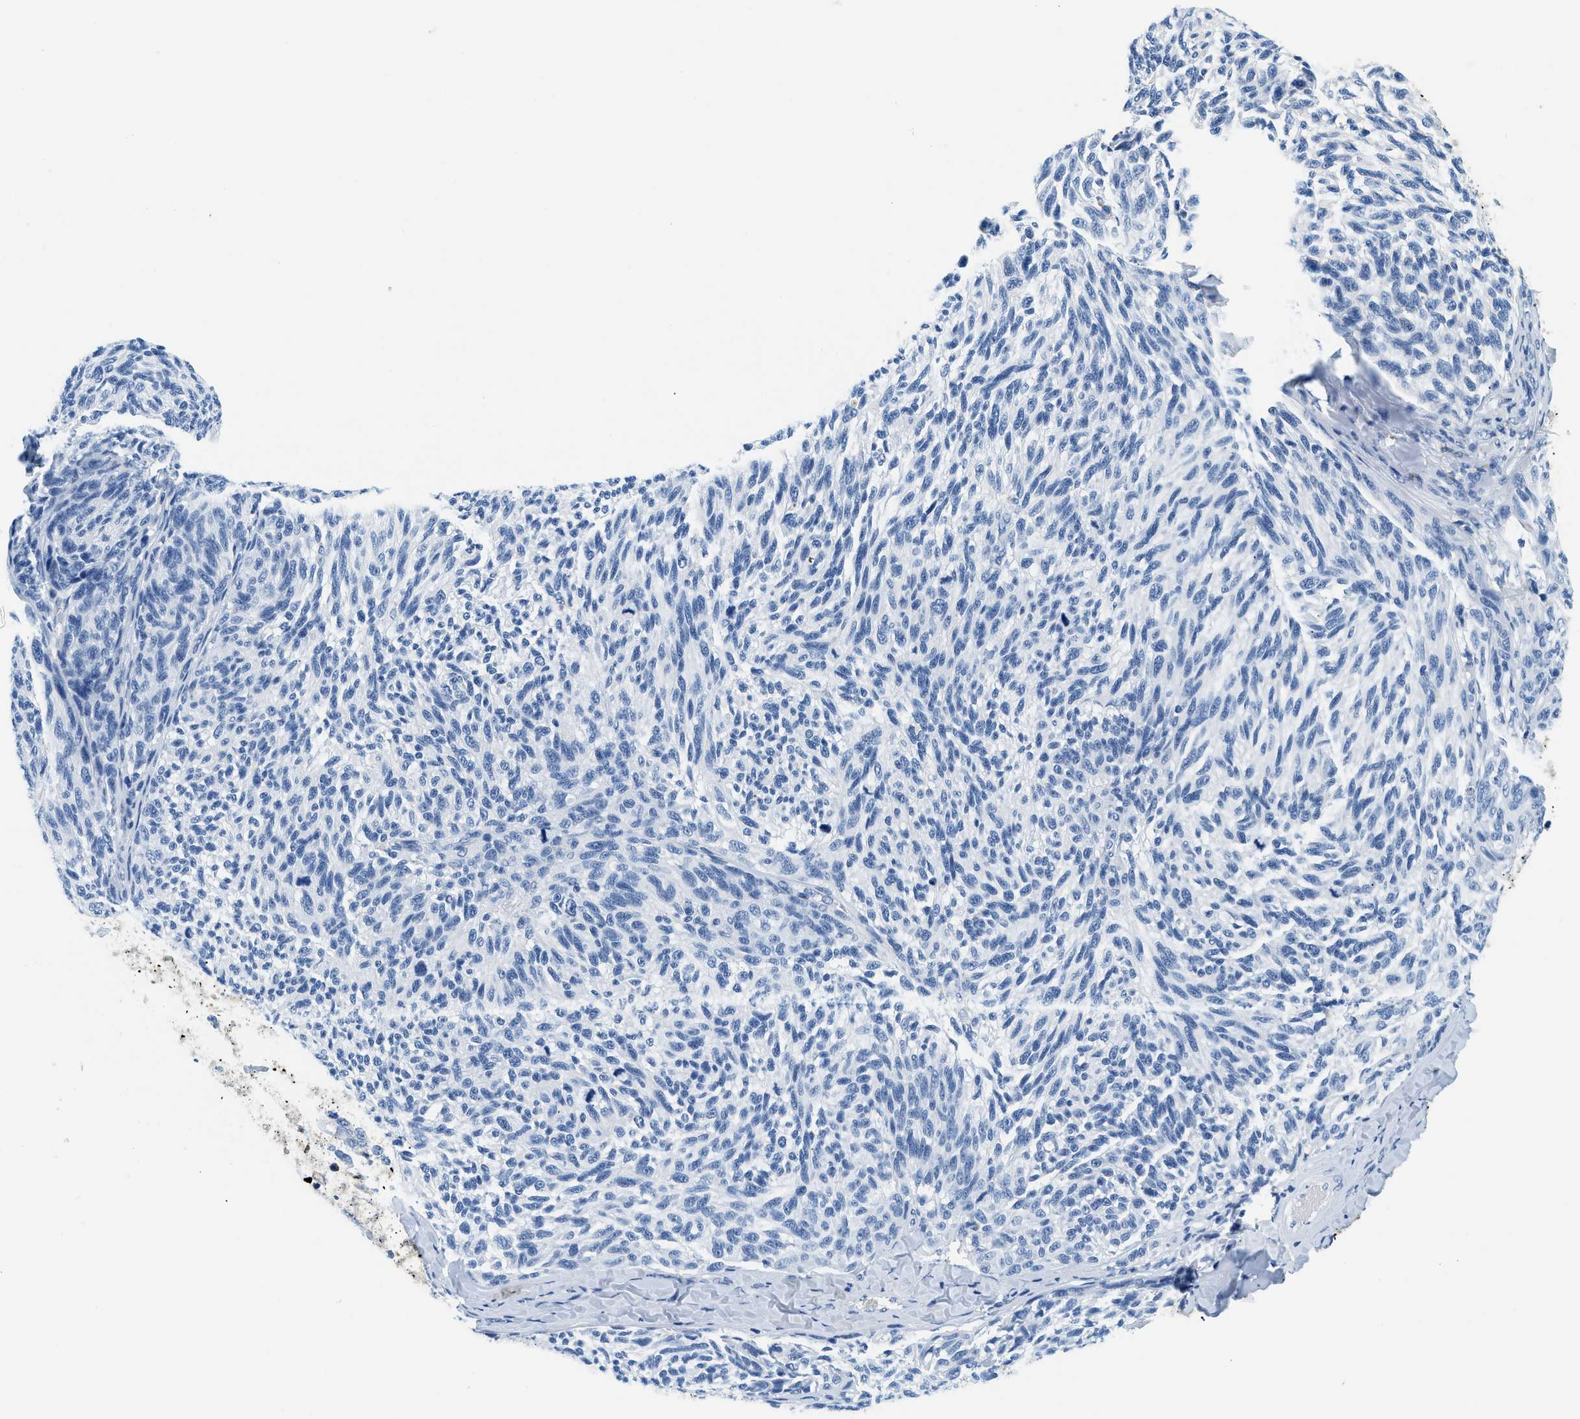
{"staining": {"intensity": "negative", "quantity": "none", "location": "none"}, "tissue": "melanoma", "cell_type": "Tumor cells", "image_type": "cancer", "snomed": [{"axis": "morphology", "description": "Malignant melanoma, NOS"}, {"axis": "topography", "description": "Skin"}], "caption": "A photomicrograph of melanoma stained for a protein shows no brown staining in tumor cells.", "gene": "STXBP2", "patient": {"sex": "female", "age": 73}}